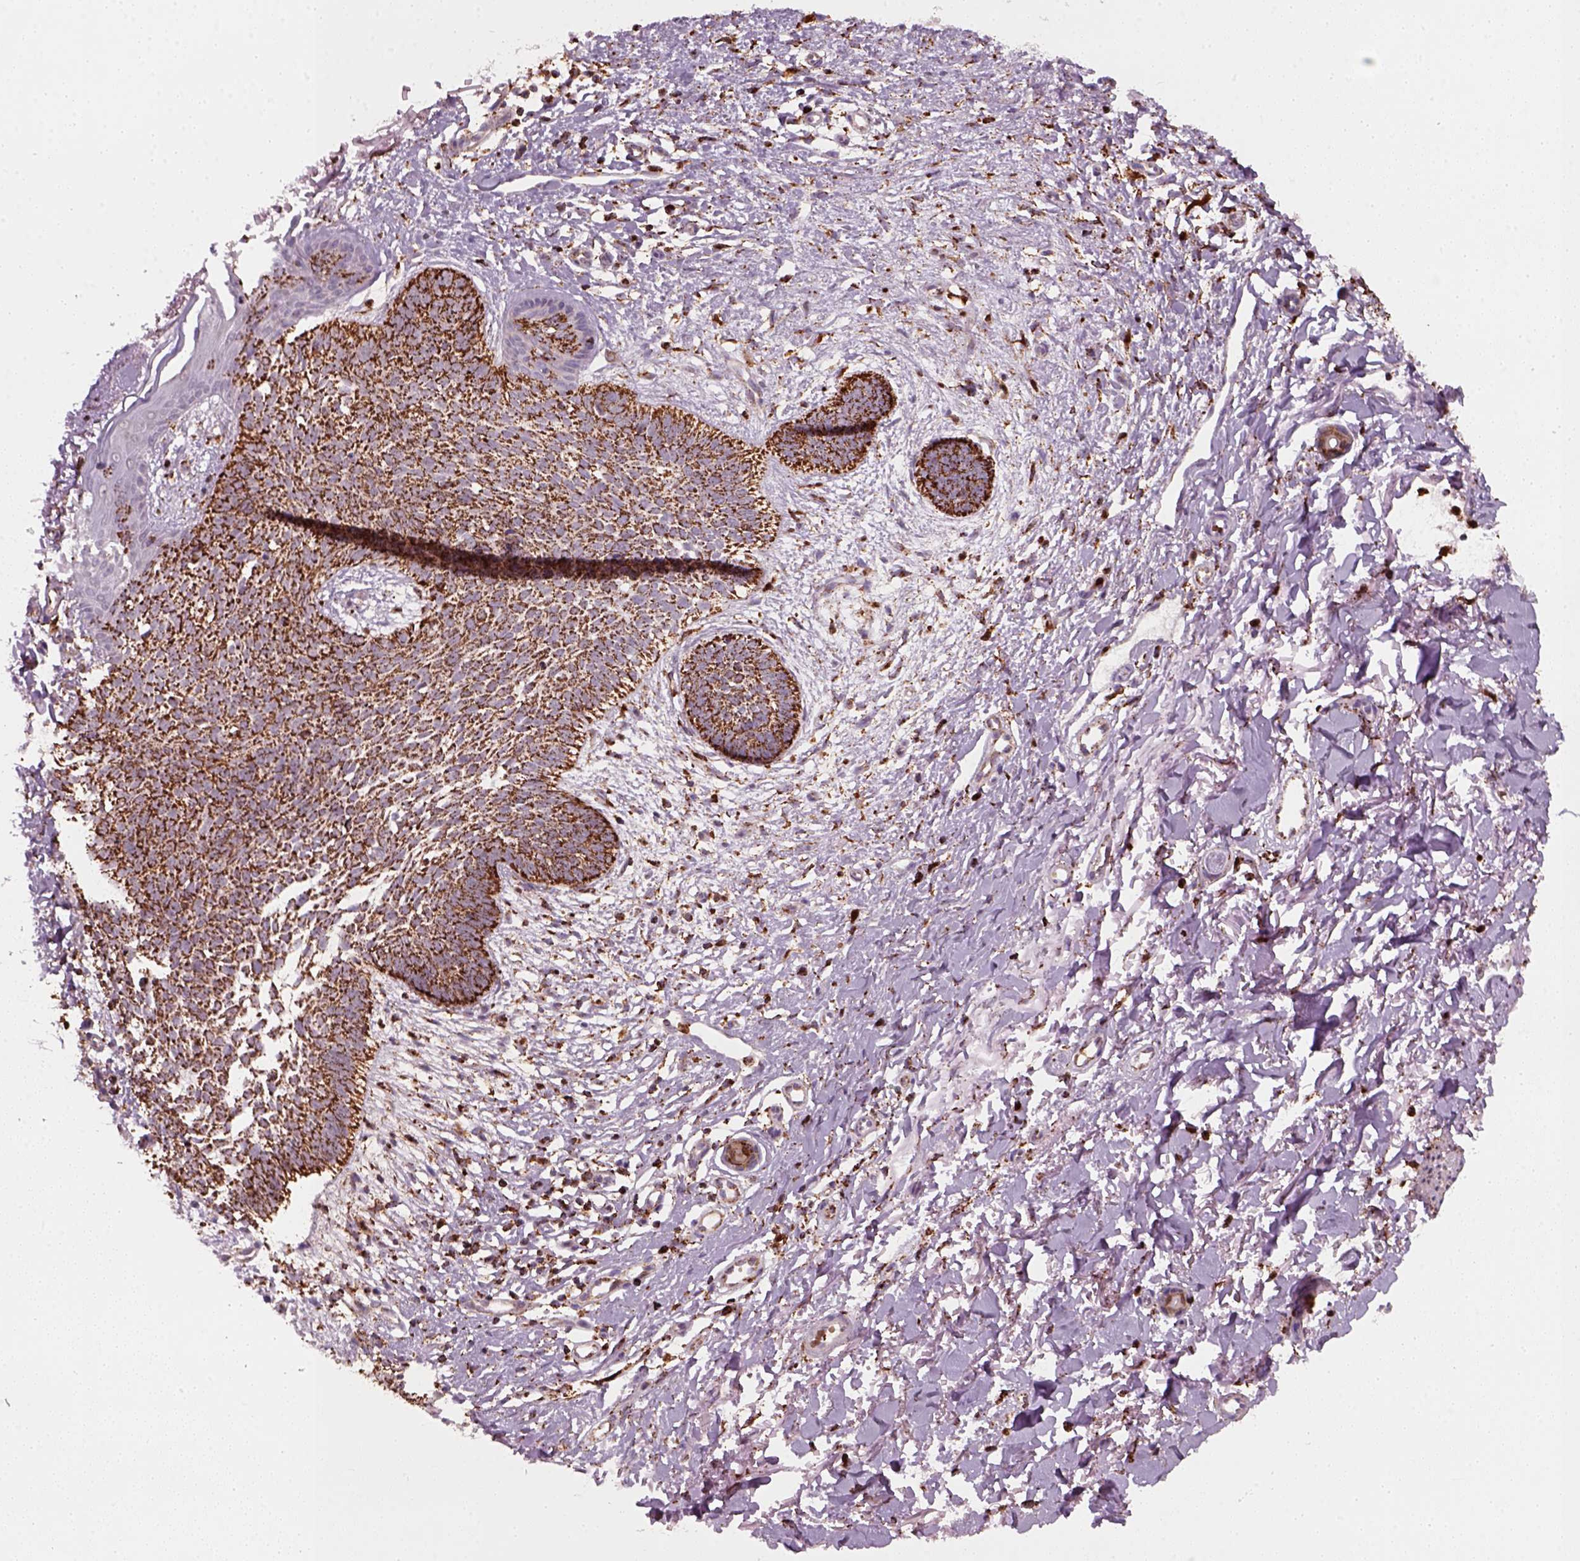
{"staining": {"intensity": "strong", "quantity": ">75%", "location": "cytoplasmic/membranous"}, "tissue": "skin cancer", "cell_type": "Tumor cells", "image_type": "cancer", "snomed": [{"axis": "morphology", "description": "Basal cell carcinoma"}, {"axis": "topography", "description": "Skin"}], "caption": "Tumor cells exhibit high levels of strong cytoplasmic/membranous positivity in about >75% of cells in human skin cancer (basal cell carcinoma).", "gene": "NUDT16L1", "patient": {"sex": "female", "age": 84}}